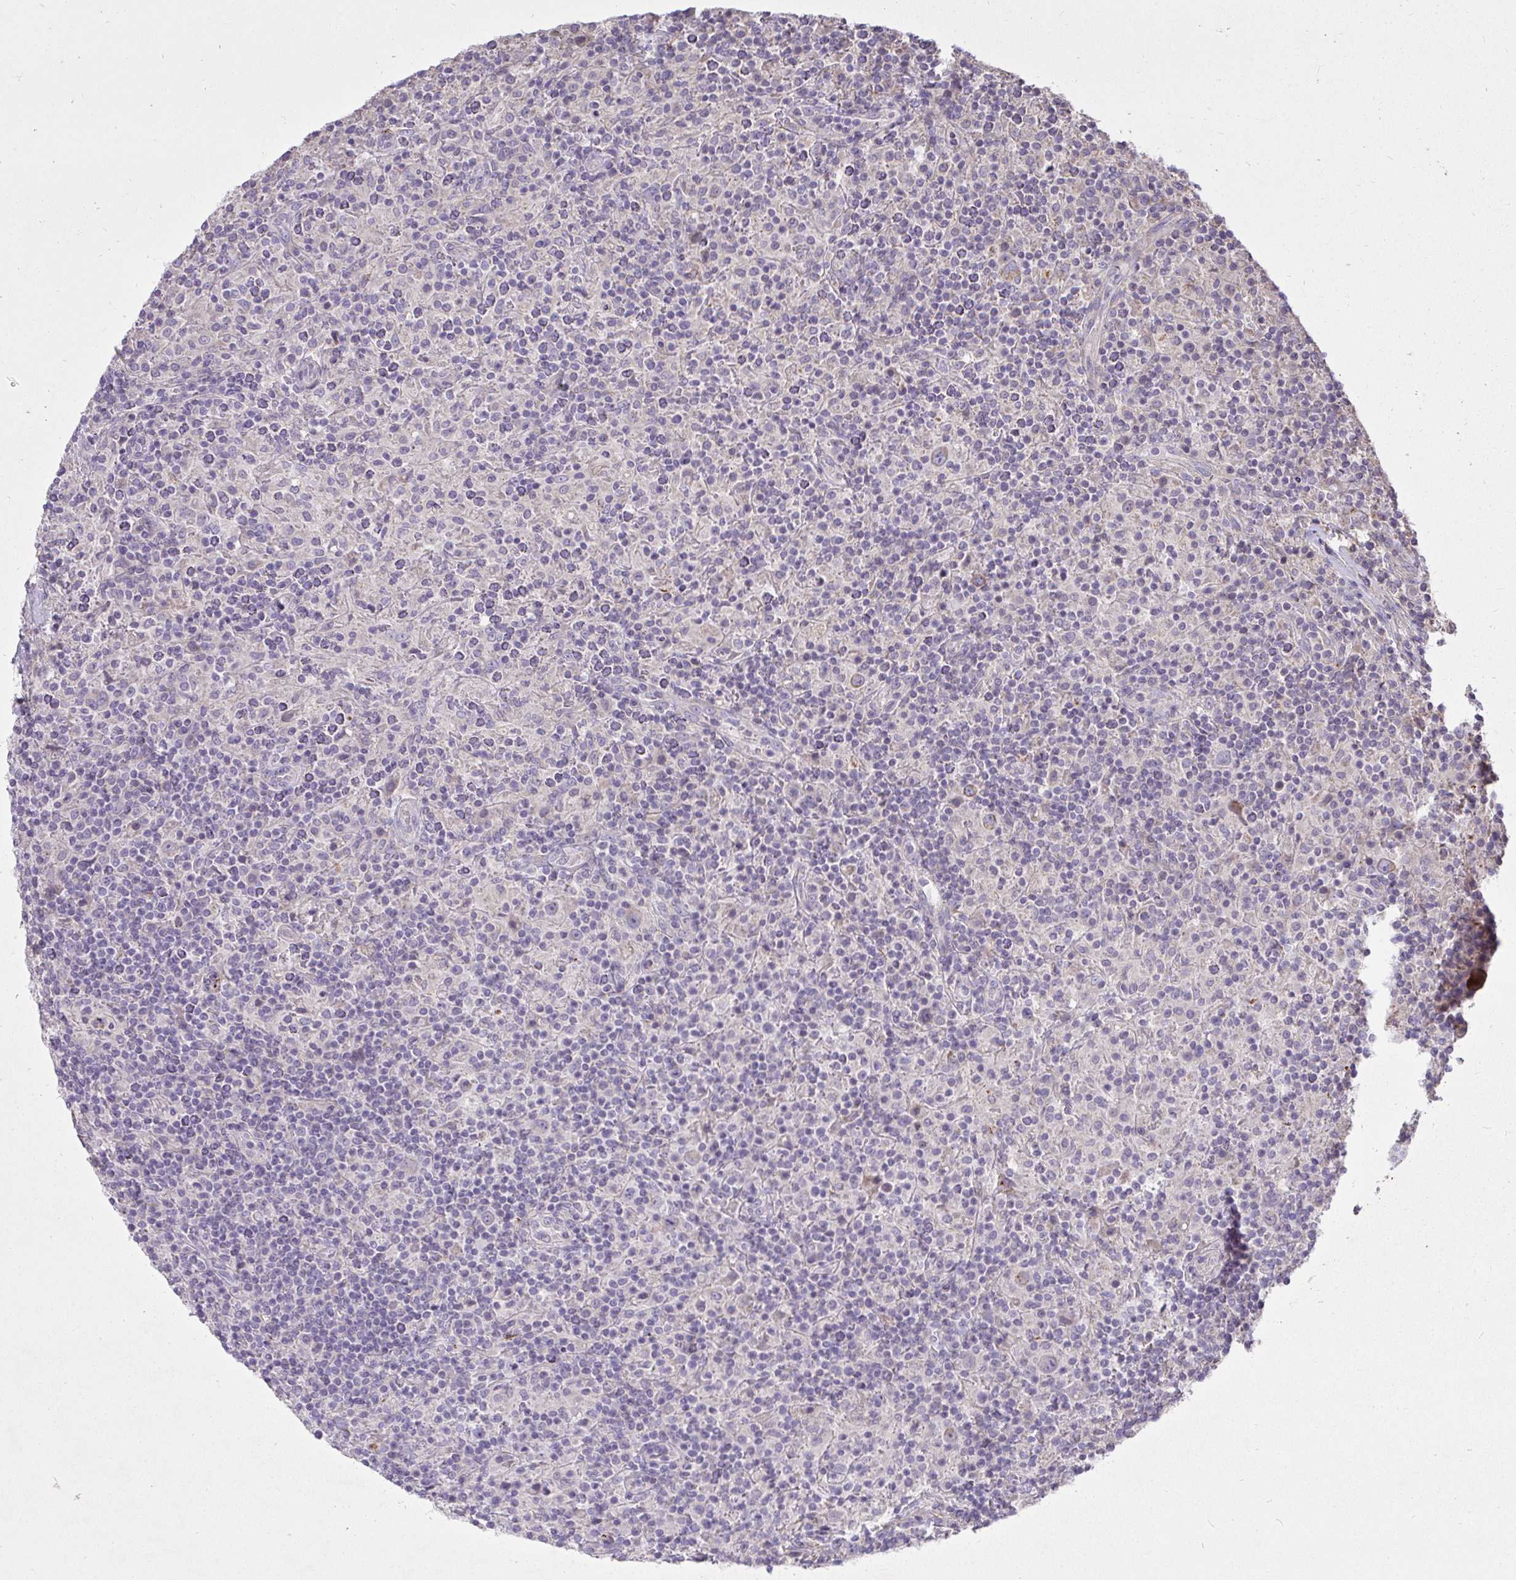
{"staining": {"intensity": "weak", "quantity": "25%-75%", "location": "cytoplasmic/membranous"}, "tissue": "lymphoma", "cell_type": "Tumor cells", "image_type": "cancer", "snomed": [{"axis": "morphology", "description": "Hodgkin's disease, NOS"}, {"axis": "topography", "description": "Lymph node"}], "caption": "About 25%-75% of tumor cells in Hodgkin's disease exhibit weak cytoplasmic/membranous protein positivity as visualized by brown immunohistochemical staining.", "gene": "STRIP1", "patient": {"sex": "male", "age": 70}}